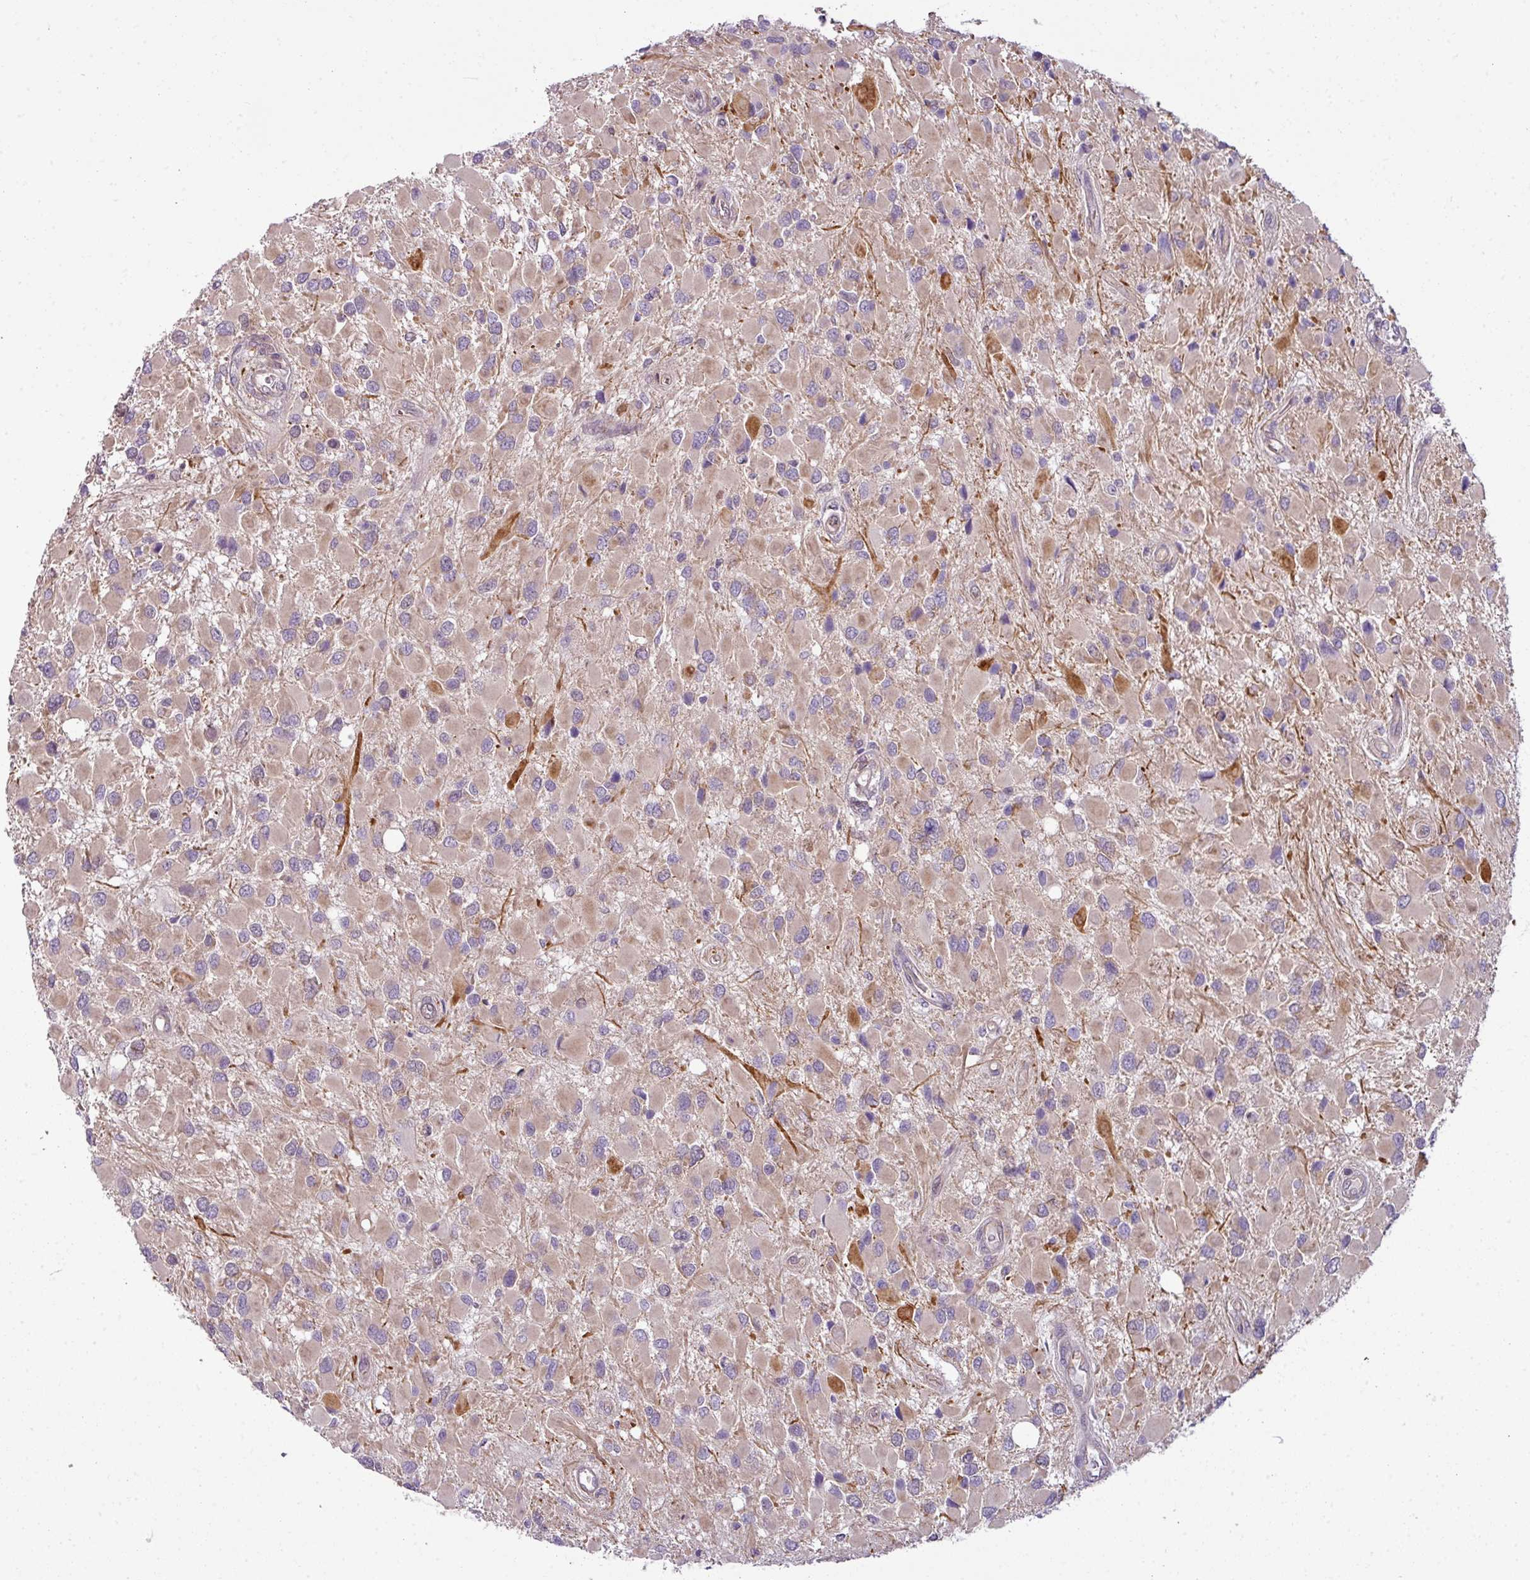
{"staining": {"intensity": "negative", "quantity": "none", "location": "none"}, "tissue": "glioma", "cell_type": "Tumor cells", "image_type": "cancer", "snomed": [{"axis": "morphology", "description": "Glioma, malignant, High grade"}, {"axis": "topography", "description": "Brain"}], "caption": "Glioma was stained to show a protein in brown. There is no significant positivity in tumor cells. (Brightfield microscopy of DAB immunohistochemistry at high magnification).", "gene": "DERPC", "patient": {"sex": "male", "age": 53}}